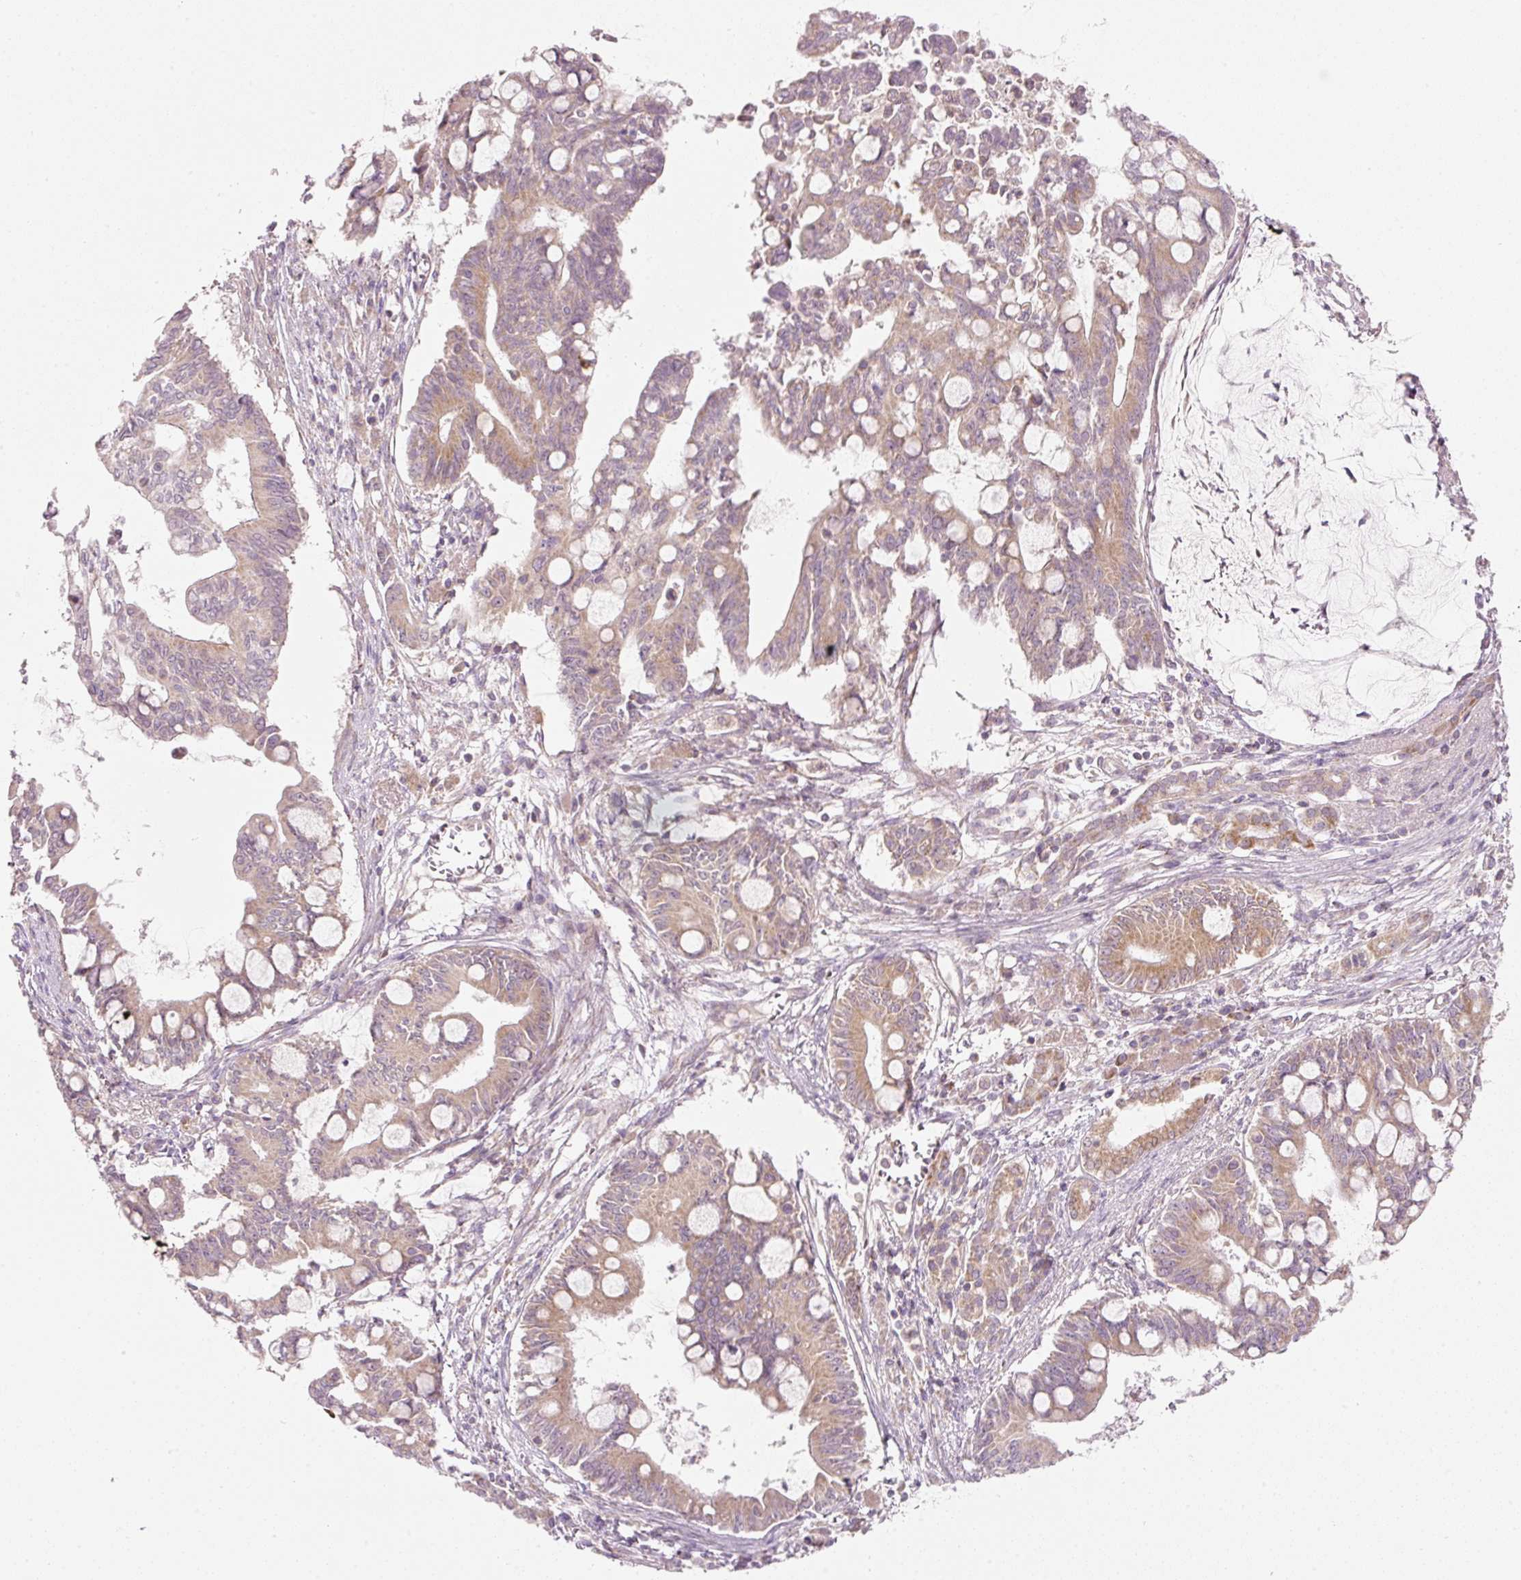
{"staining": {"intensity": "weak", "quantity": ">75%", "location": "cytoplasmic/membranous"}, "tissue": "pancreatic cancer", "cell_type": "Tumor cells", "image_type": "cancer", "snomed": [{"axis": "morphology", "description": "Adenocarcinoma, NOS"}, {"axis": "topography", "description": "Pancreas"}], "caption": "Pancreatic cancer was stained to show a protein in brown. There is low levels of weak cytoplasmic/membranous staining in approximately >75% of tumor cells.", "gene": "FAM78B", "patient": {"sex": "male", "age": 68}}